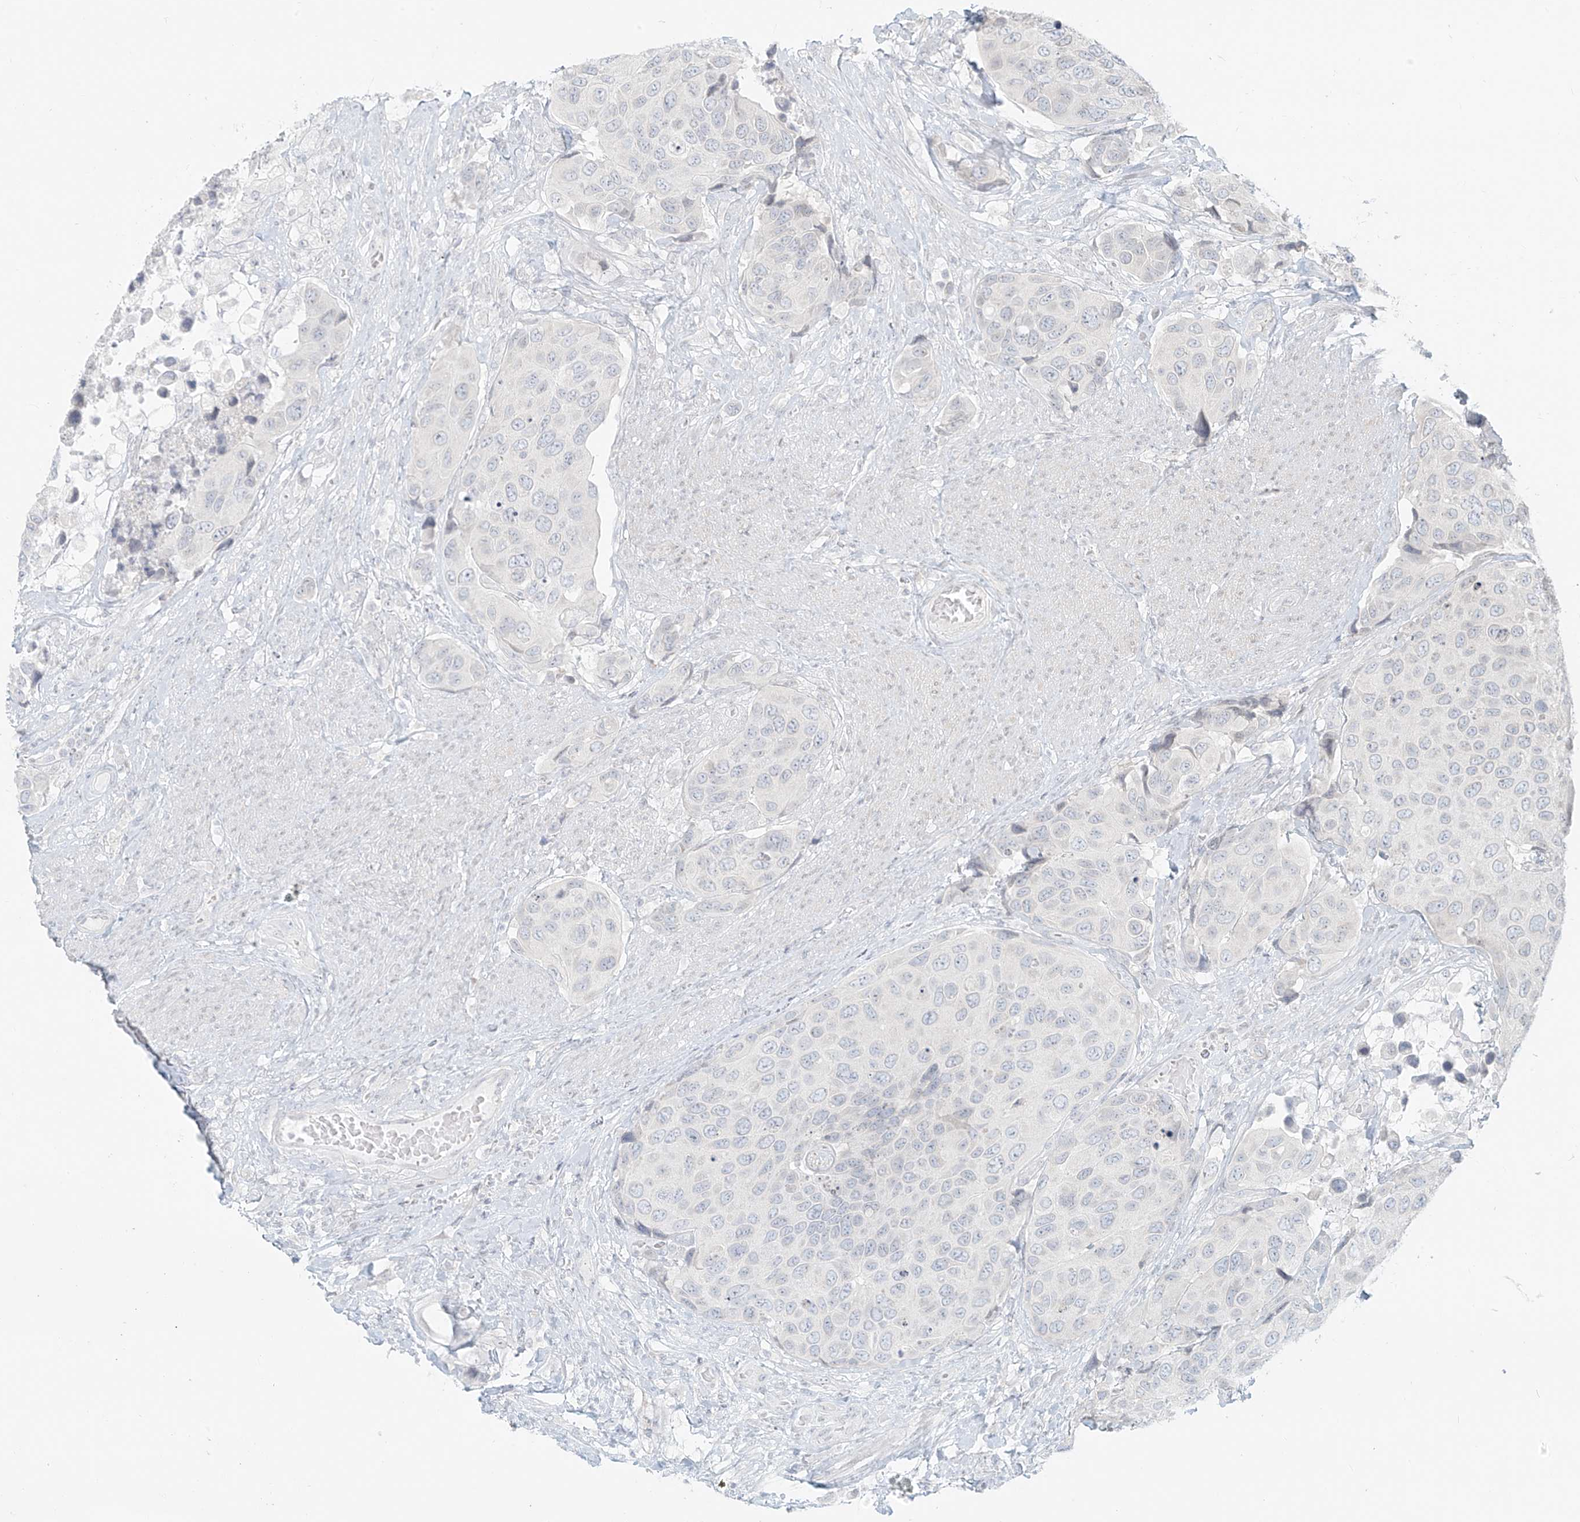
{"staining": {"intensity": "negative", "quantity": "none", "location": "none"}, "tissue": "urothelial cancer", "cell_type": "Tumor cells", "image_type": "cancer", "snomed": [{"axis": "morphology", "description": "Urothelial carcinoma, High grade"}, {"axis": "topography", "description": "Urinary bladder"}], "caption": "Immunohistochemical staining of urothelial cancer shows no significant staining in tumor cells.", "gene": "OSBPL7", "patient": {"sex": "male", "age": 74}}